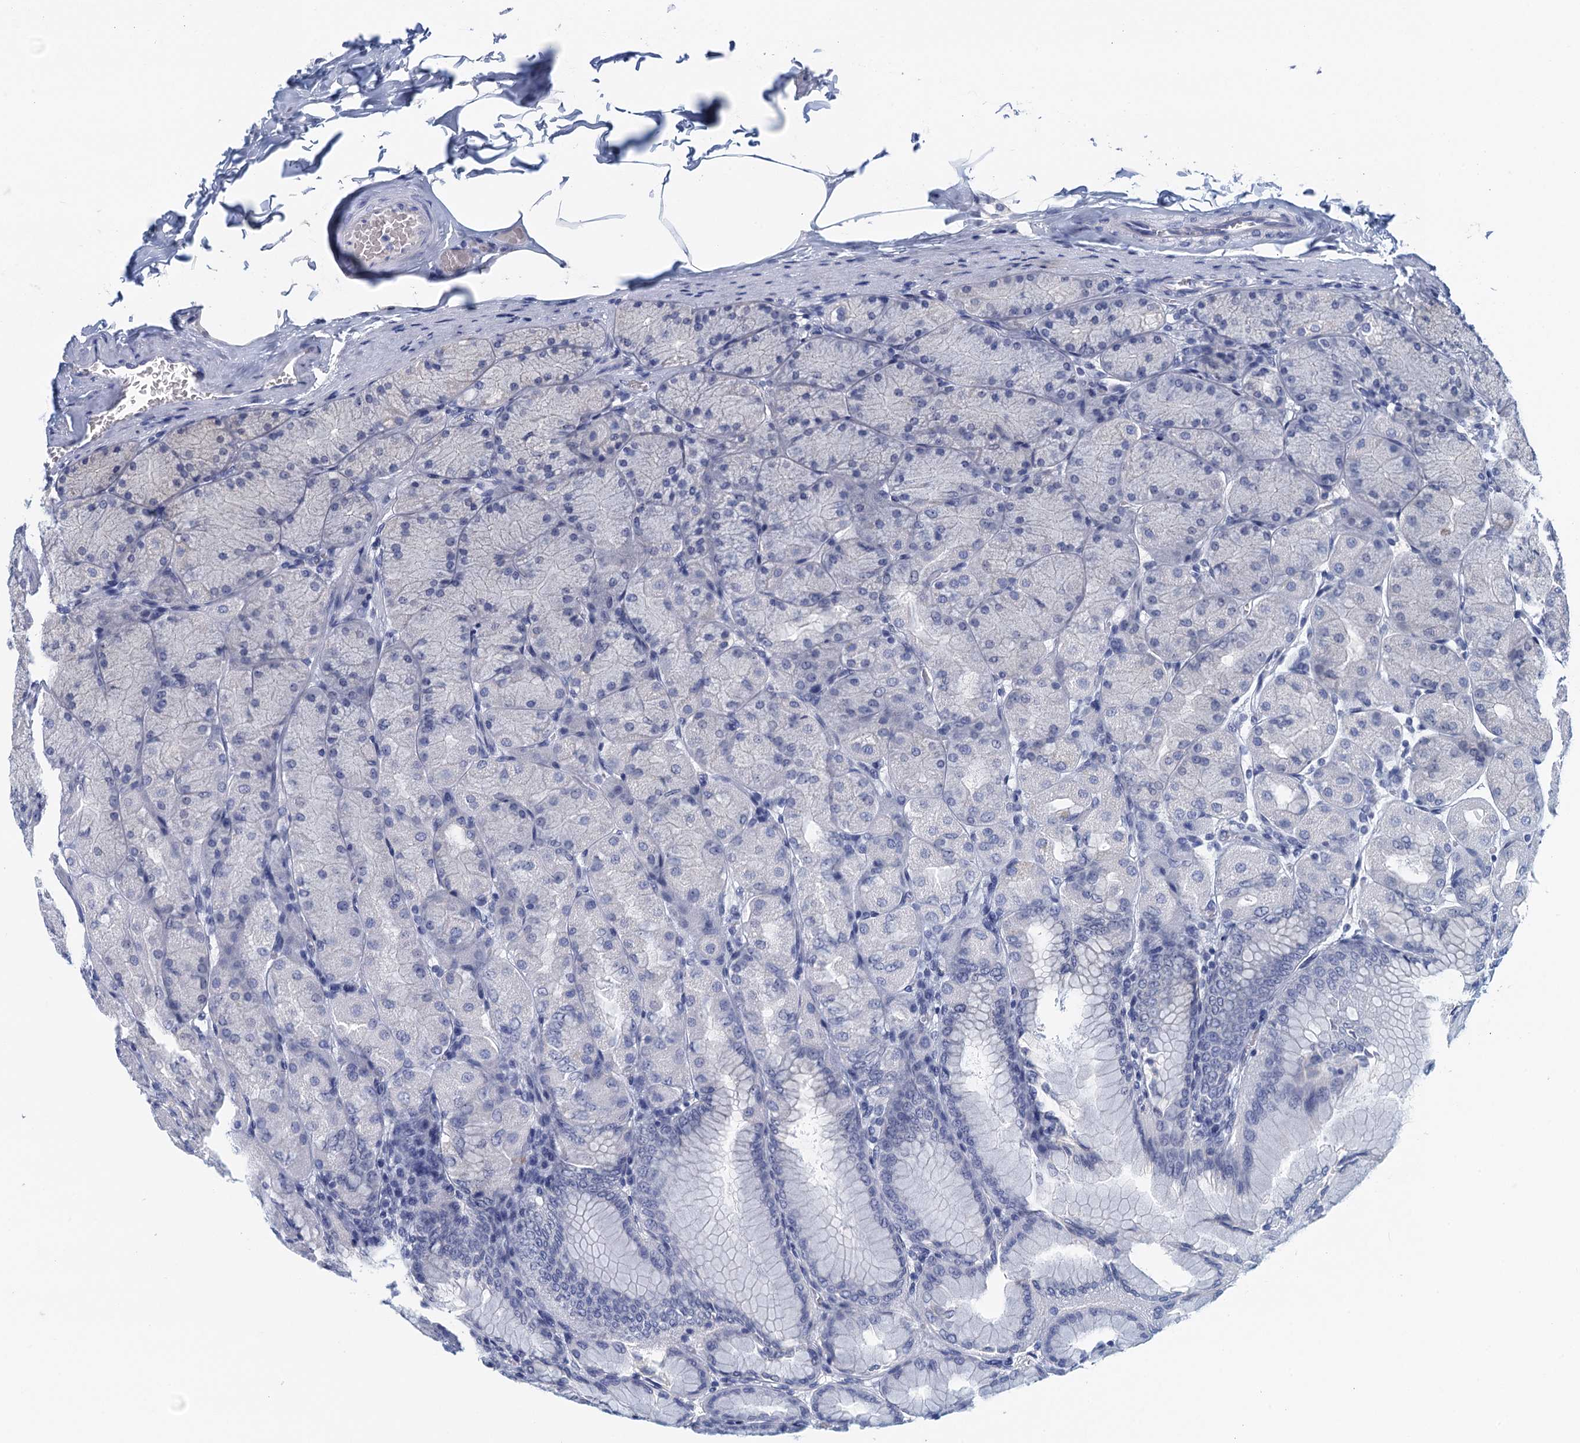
{"staining": {"intensity": "negative", "quantity": "none", "location": "none"}, "tissue": "stomach", "cell_type": "Glandular cells", "image_type": "normal", "snomed": [{"axis": "morphology", "description": "Normal tissue, NOS"}, {"axis": "topography", "description": "Stomach, upper"}], "caption": "A histopathology image of stomach stained for a protein shows no brown staining in glandular cells.", "gene": "CYP51A1", "patient": {"sex": "female", "age": 56}}